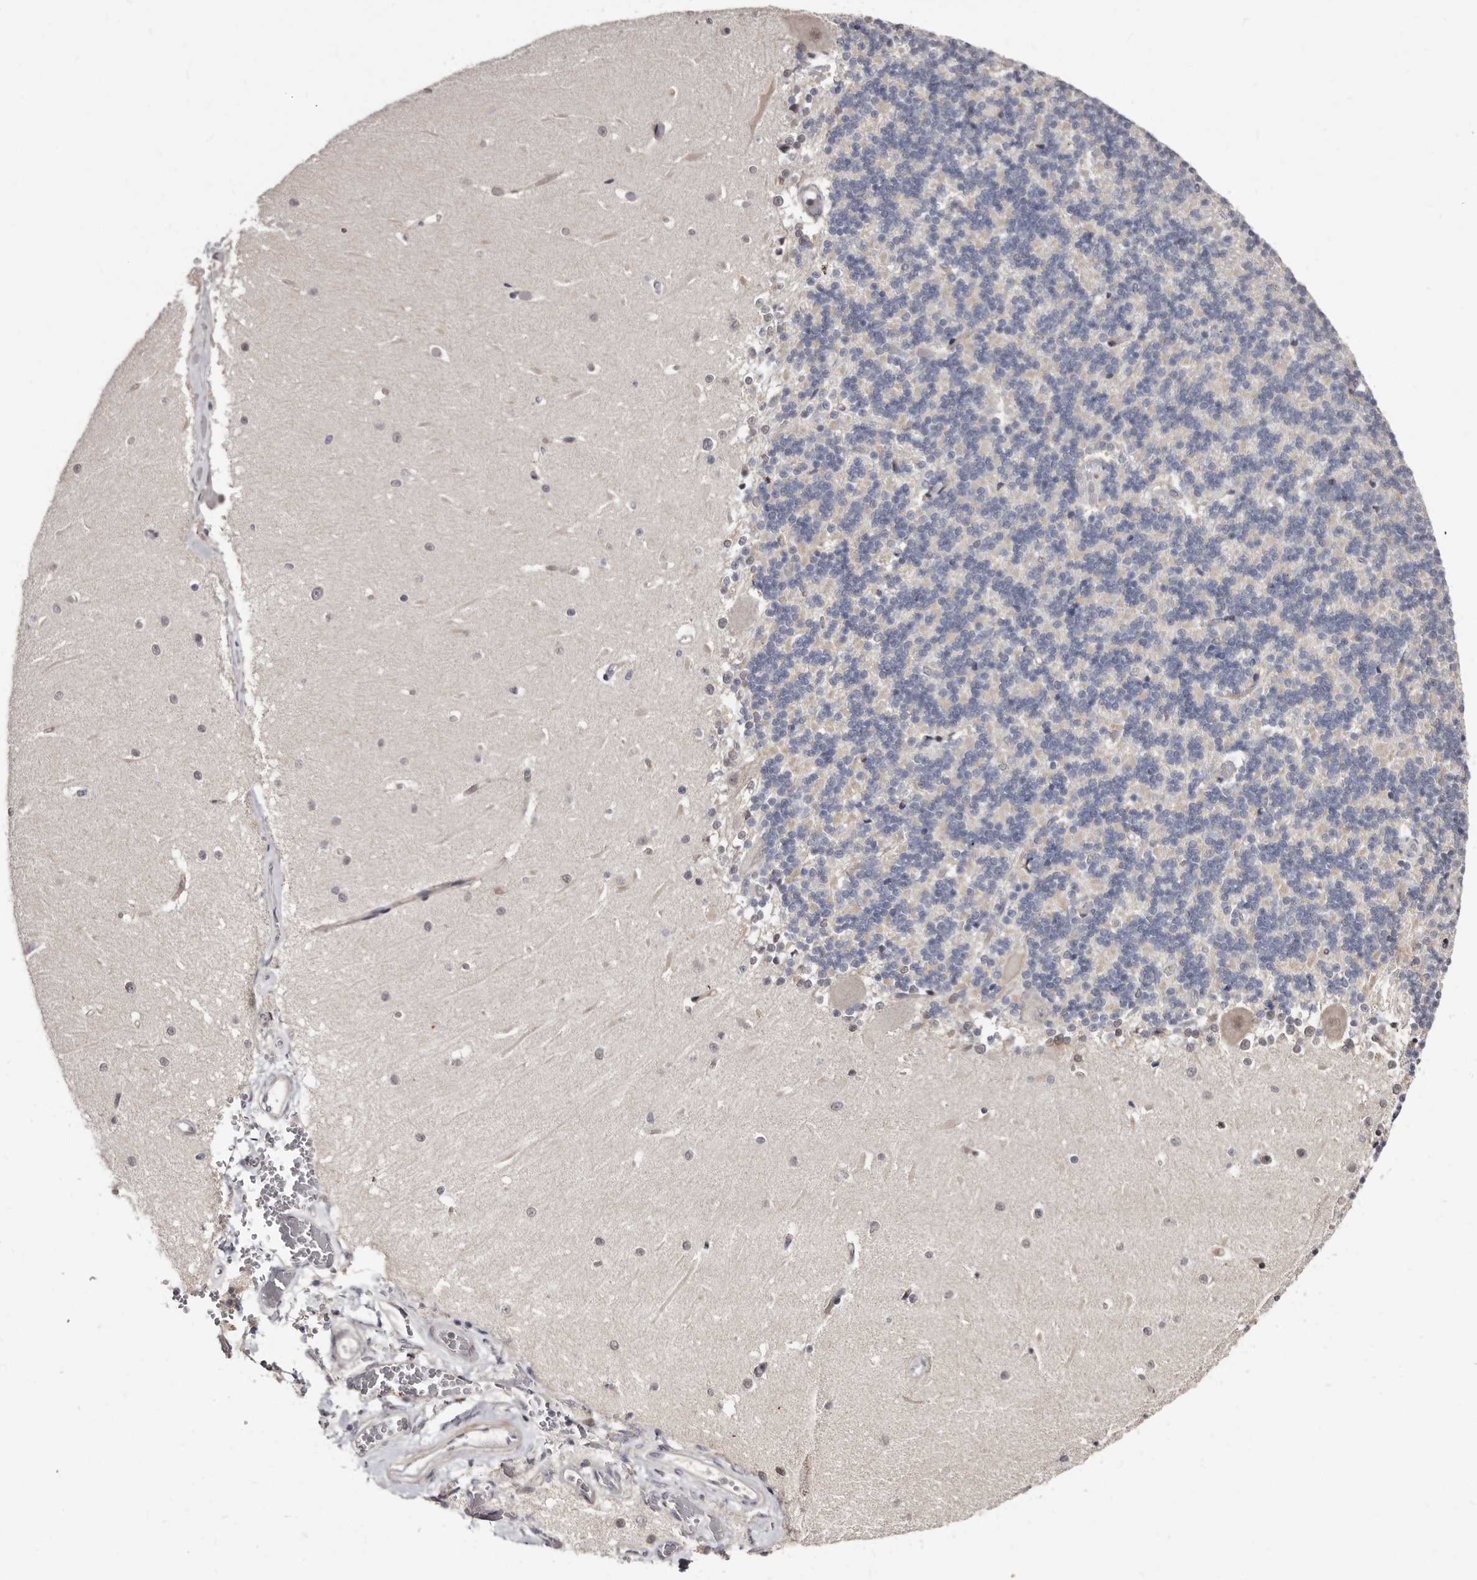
{"staining": {"intensity": "negative", "quantity": "none", "location": "none"}, "tissue": "cerebellum", "cell_type": "Cells in granular layer", "image_type": "normal", "snomed": [{"axis": "morphology", "description": "Normal tissue, NOS"}, {"axis": "topography", "description": "Cerebellum"}], "caption": "Immunohistochemistry image of normal human cerebellum stained for a protein (brown), which demonstrates no positivity in cells in granular layer.", "gene": "PHF20L1", "patient": {"sex": "male", "age": 37}}